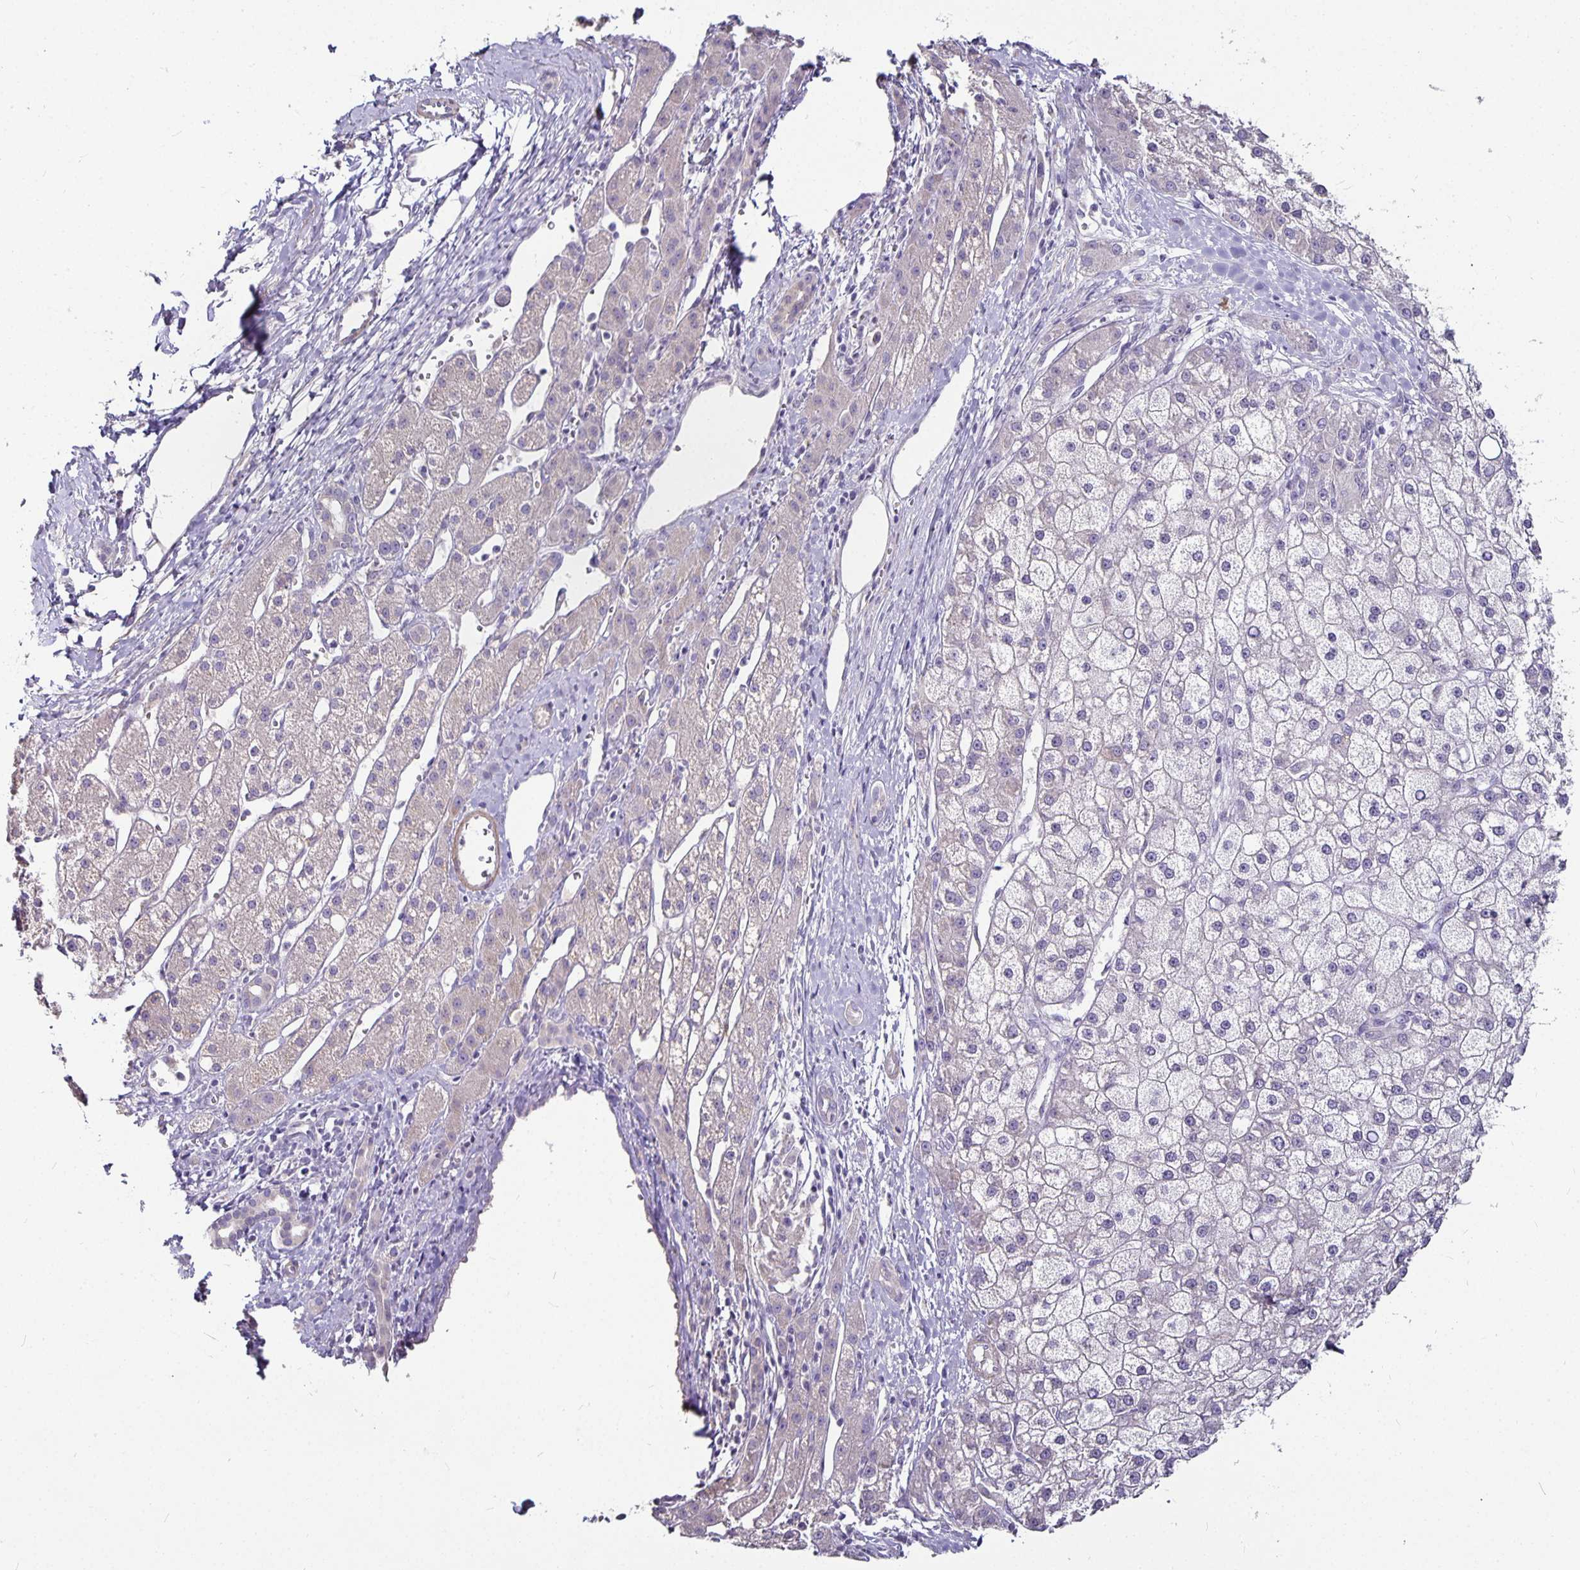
{"staining": {"intensity": "negative", "quantity": "none", "location": "none"}, "tissue": "liver cancer", "cell_type": "Tumor cells", "image_type": "cancer", "snomed": [{"axis": "morphology", "description": "Carcinoma, Hepatocellular, NOS"}, {"axis": "topography", "description": "Liver"}], "caption": "DAB (3,3'-diaminobenzidine) immunohistochemical staining of human liver cancer (hepatocellular carcinoma) reveals no significant staining in tumor cells. (DAB (3,3'-diaminobenzidine) IHC with hematoxylin counter stain).", "gene": "CA12", "patient": {"sex": "male", "age": 67}}